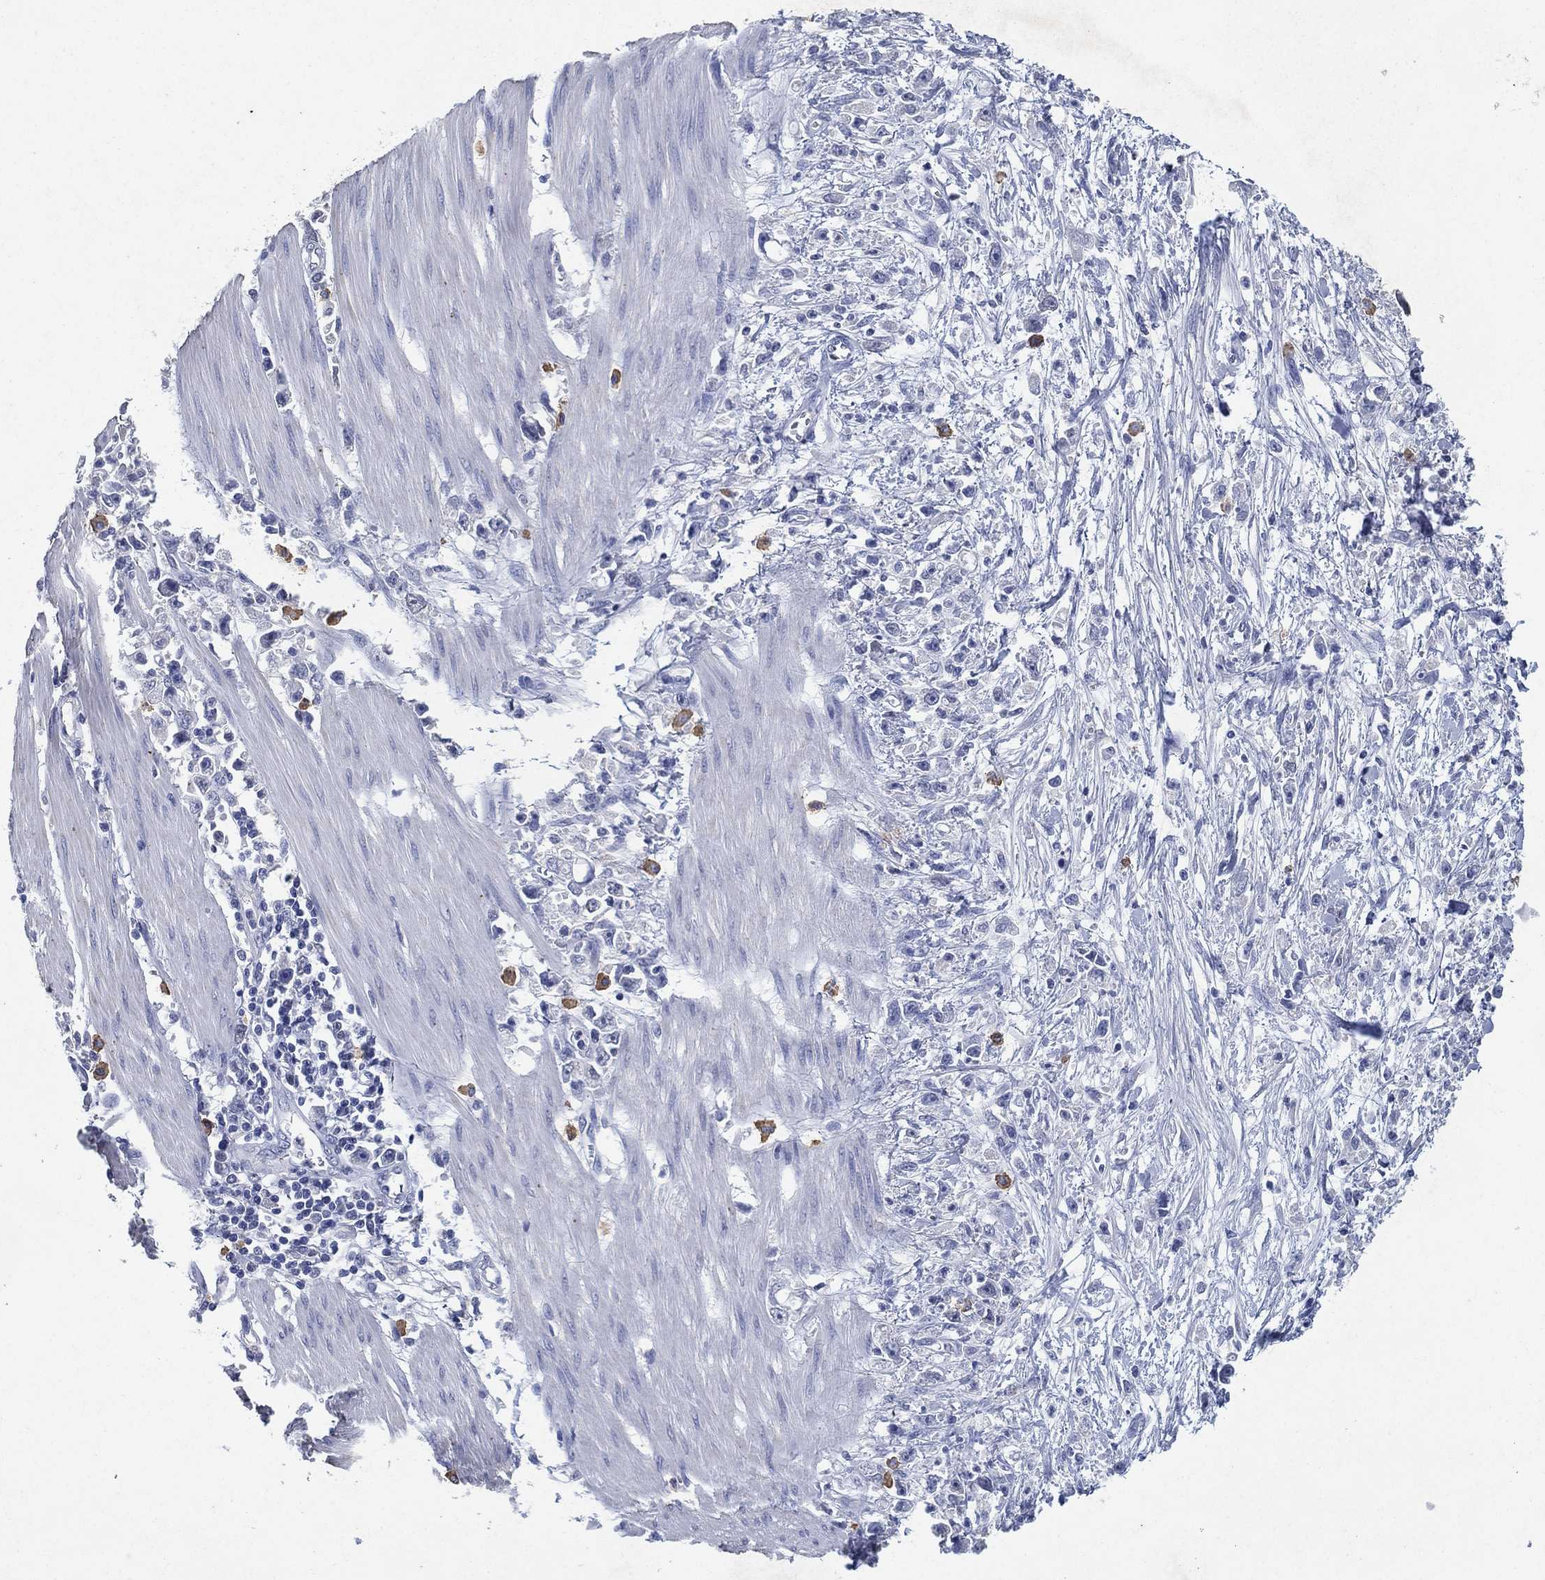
{"staining": {"intensity": "negative", "quantity": "none", "location": "none"}, "tissue": "stomach cancer", "cell_type": "Tumor cells", "image_type": "cancer", "snomed": [{"axis": "morphology", "description": "Adenocarcinoma, NOS"}, {"axis": "topography", "description": "Stomach"}], "caption": "IHC of stomach cancer exhibits no staining in tumor cells.", "gene": "FSCN2", "patient": {"sex": "female", "age": 59}}